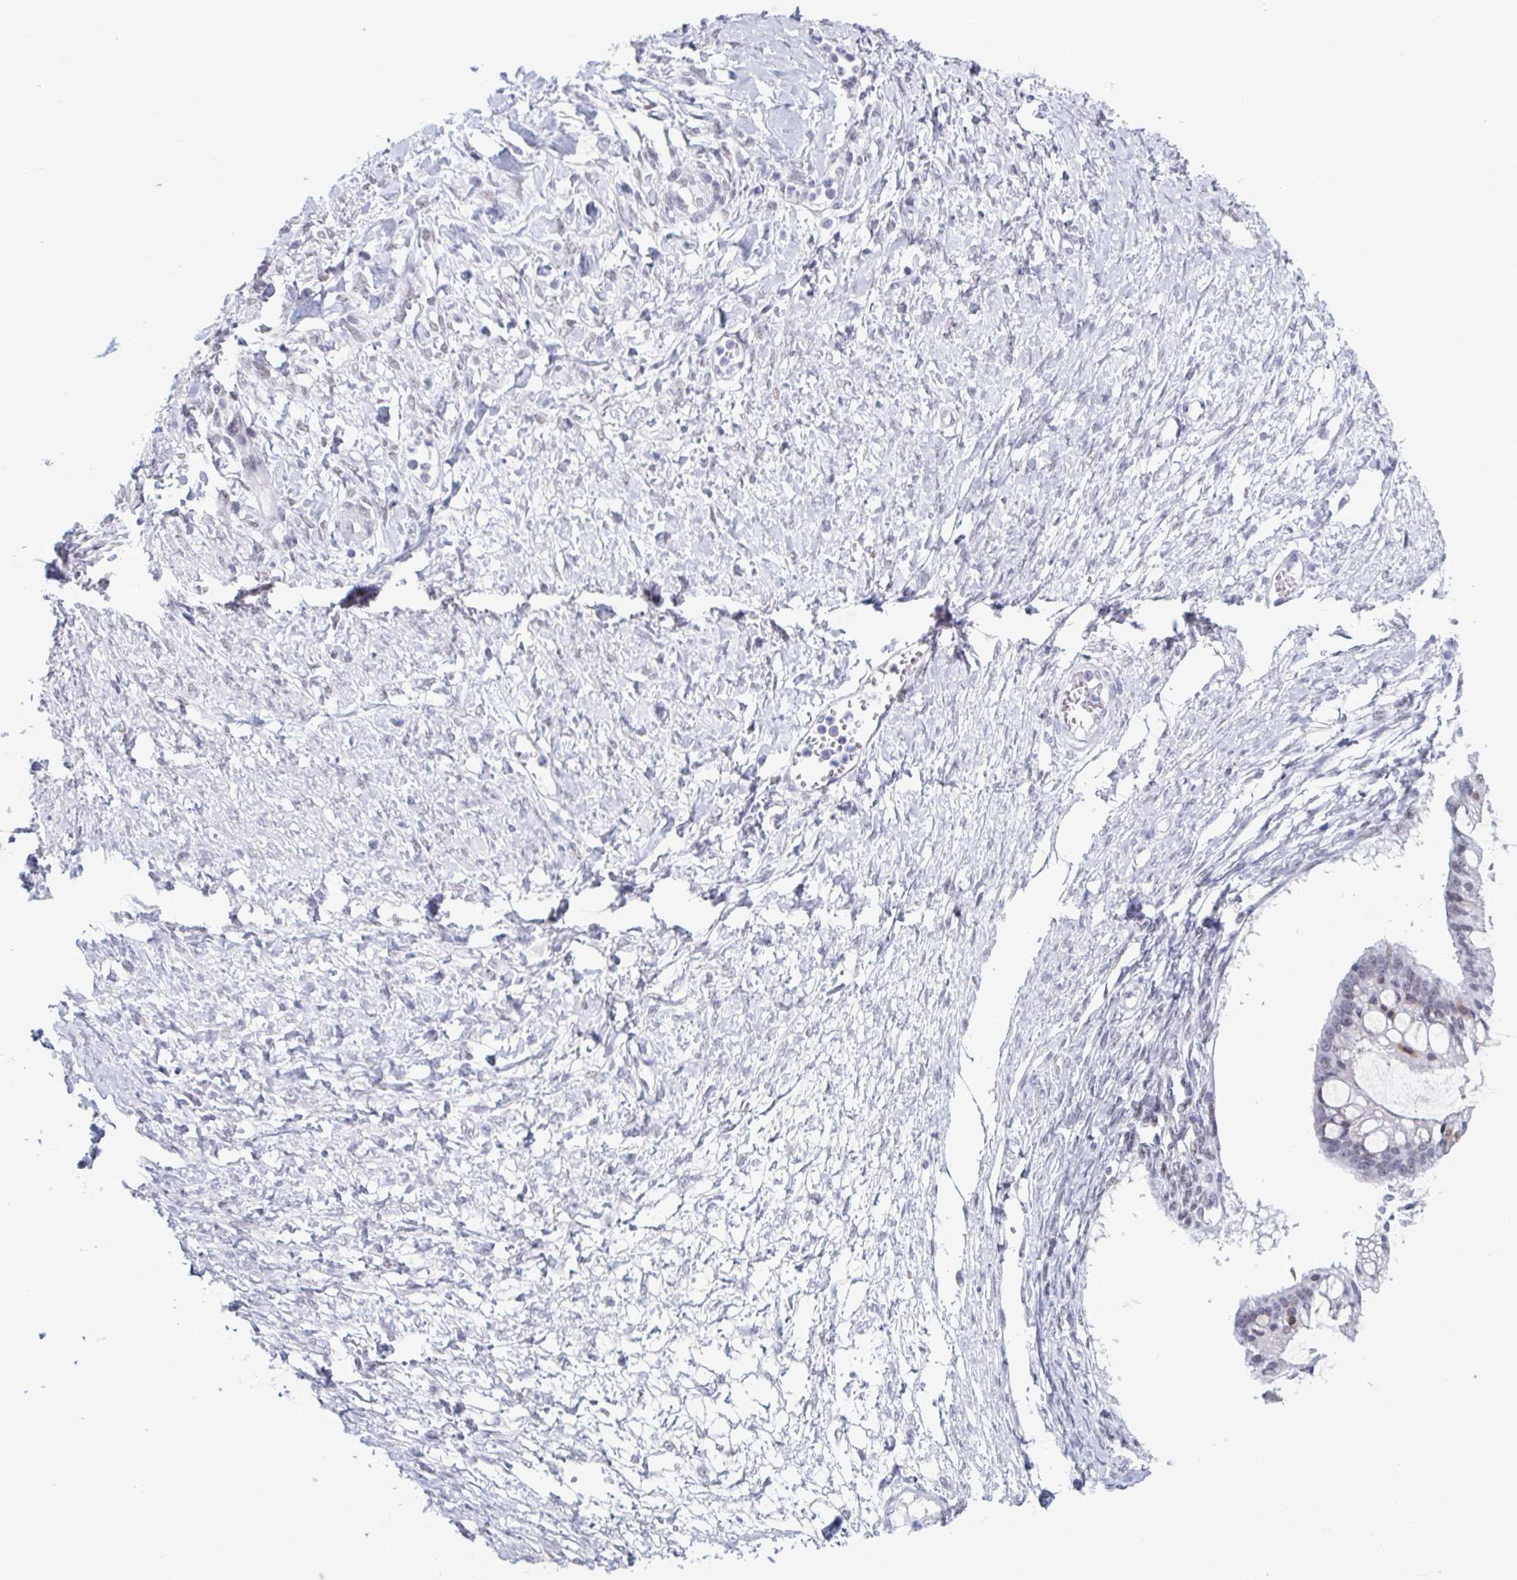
{"staining": {"intensity": "negative", "quantity": "none", "location": "none"}, "tissue": "ovarian cancer", "cell_type": "Tumor cells", "image_type": "cancer", "snomed": [{"axis": "morphology", "description": "Cystadenocarcinoma, mucinous, NOS"}, {"axis": "topography", "description": "Ovary"}], "caption": "Ovarian cancer (mucinous cystadenocarcinoma) was stained to show a protein in brown. There is no significant staining in tumor cells.", "gene": "MSMB", "patient": {"sex": "female", "age": 73}}